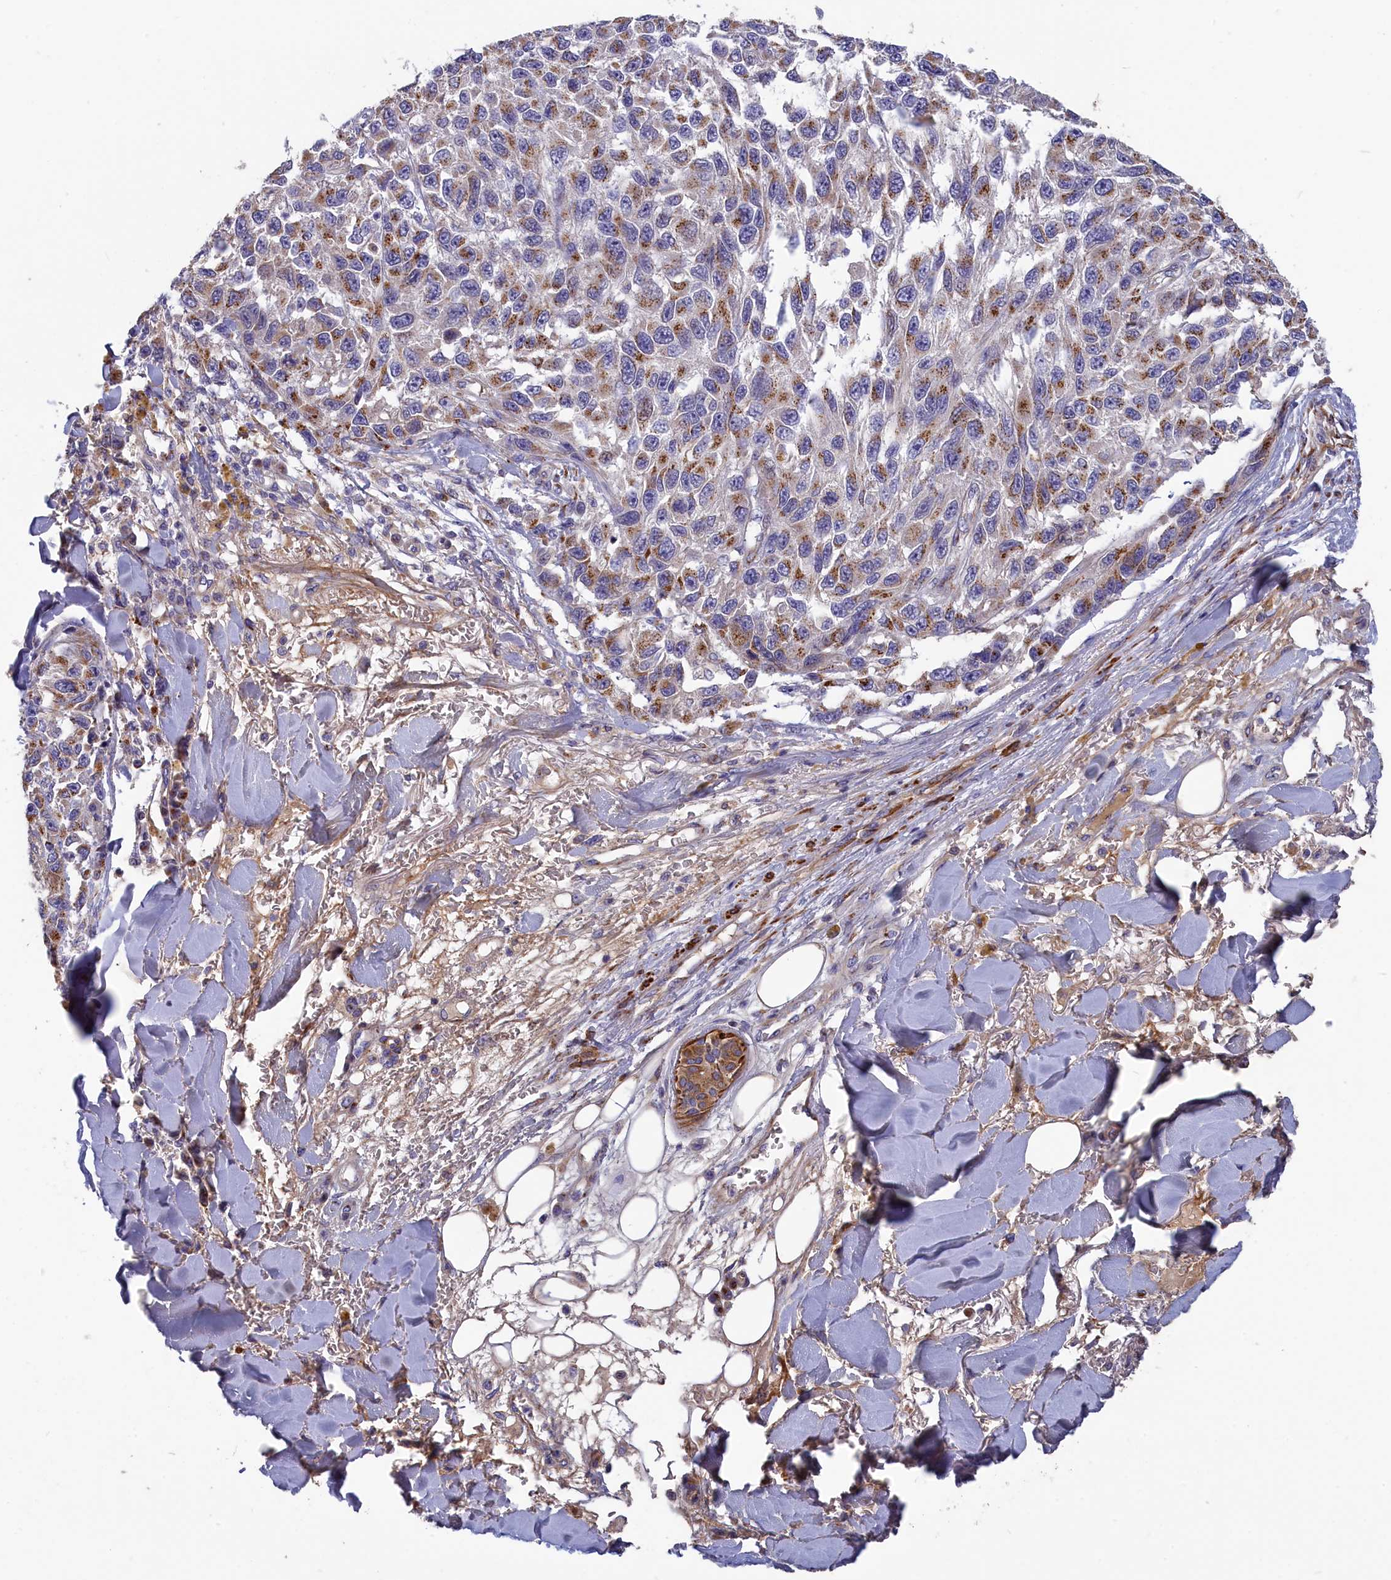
{"staining": {"intensity": "moderate", "quantity": "25%-75%", "location": "cytoplasmic/membranous"}, "tissue": "melanoma", "cell_type": "Tumor cells", "image_type": "cancer", "snomed": [{"axis": "morphology", "description": "Normal tissue, NOS"}, {"axis": "morphology", "description": "Malignant melanoma, NOS"}, {"axis": "topography", "description": "Skin"}], "caption": "Immunohistochemistry histopathology image of neoplastic tissue: malignant melanoma stained using immunohistochemistry demonstrates medium levels of moderate protein expression localized specifically in the cytoplasmic/membranous of tumor cells, appearing as a cytoplasmic/membranous brown color.", "gene": "TUBGCP4", "patient": {"sex": "female", "age": 96}}